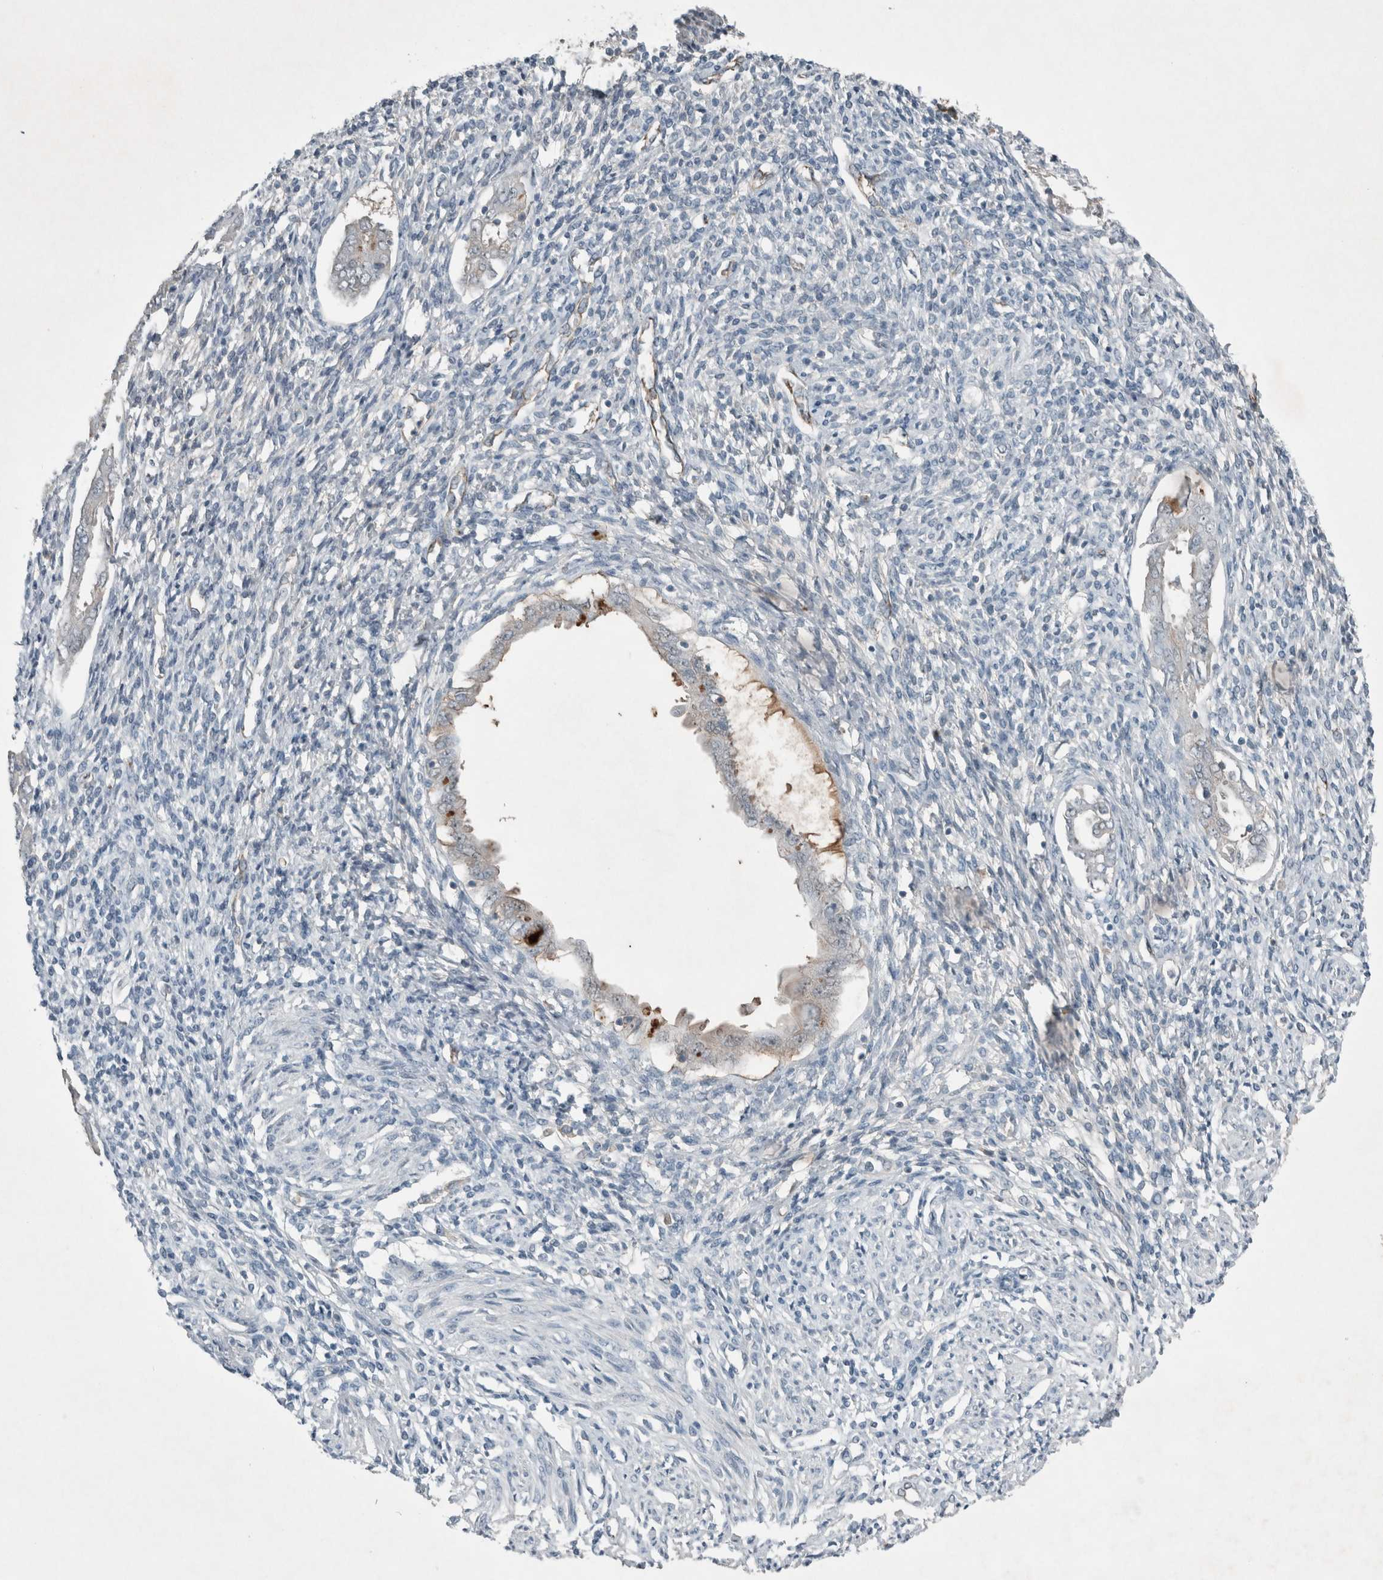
{"staining": {"intensity": "negative", "quantity": "none", "location": "none"}, "tissue": "endometrium", "cell_type": "Cells in endometrial stroma", "image_type": "normal", "snomed": [{"axis": "morphology", "description": "Normal tissue, NOS"}, {"axis": "topography", "description": "Endometrium"}], "caption": "Immunohistochemistry (IHC) histopathology image of normal endometrium stained for a protein (brown), which reveals no staining in cells in endometrial stroma.", "gene": "ENSG00000285245", "patient": {"sex": "female", "age": 66}}